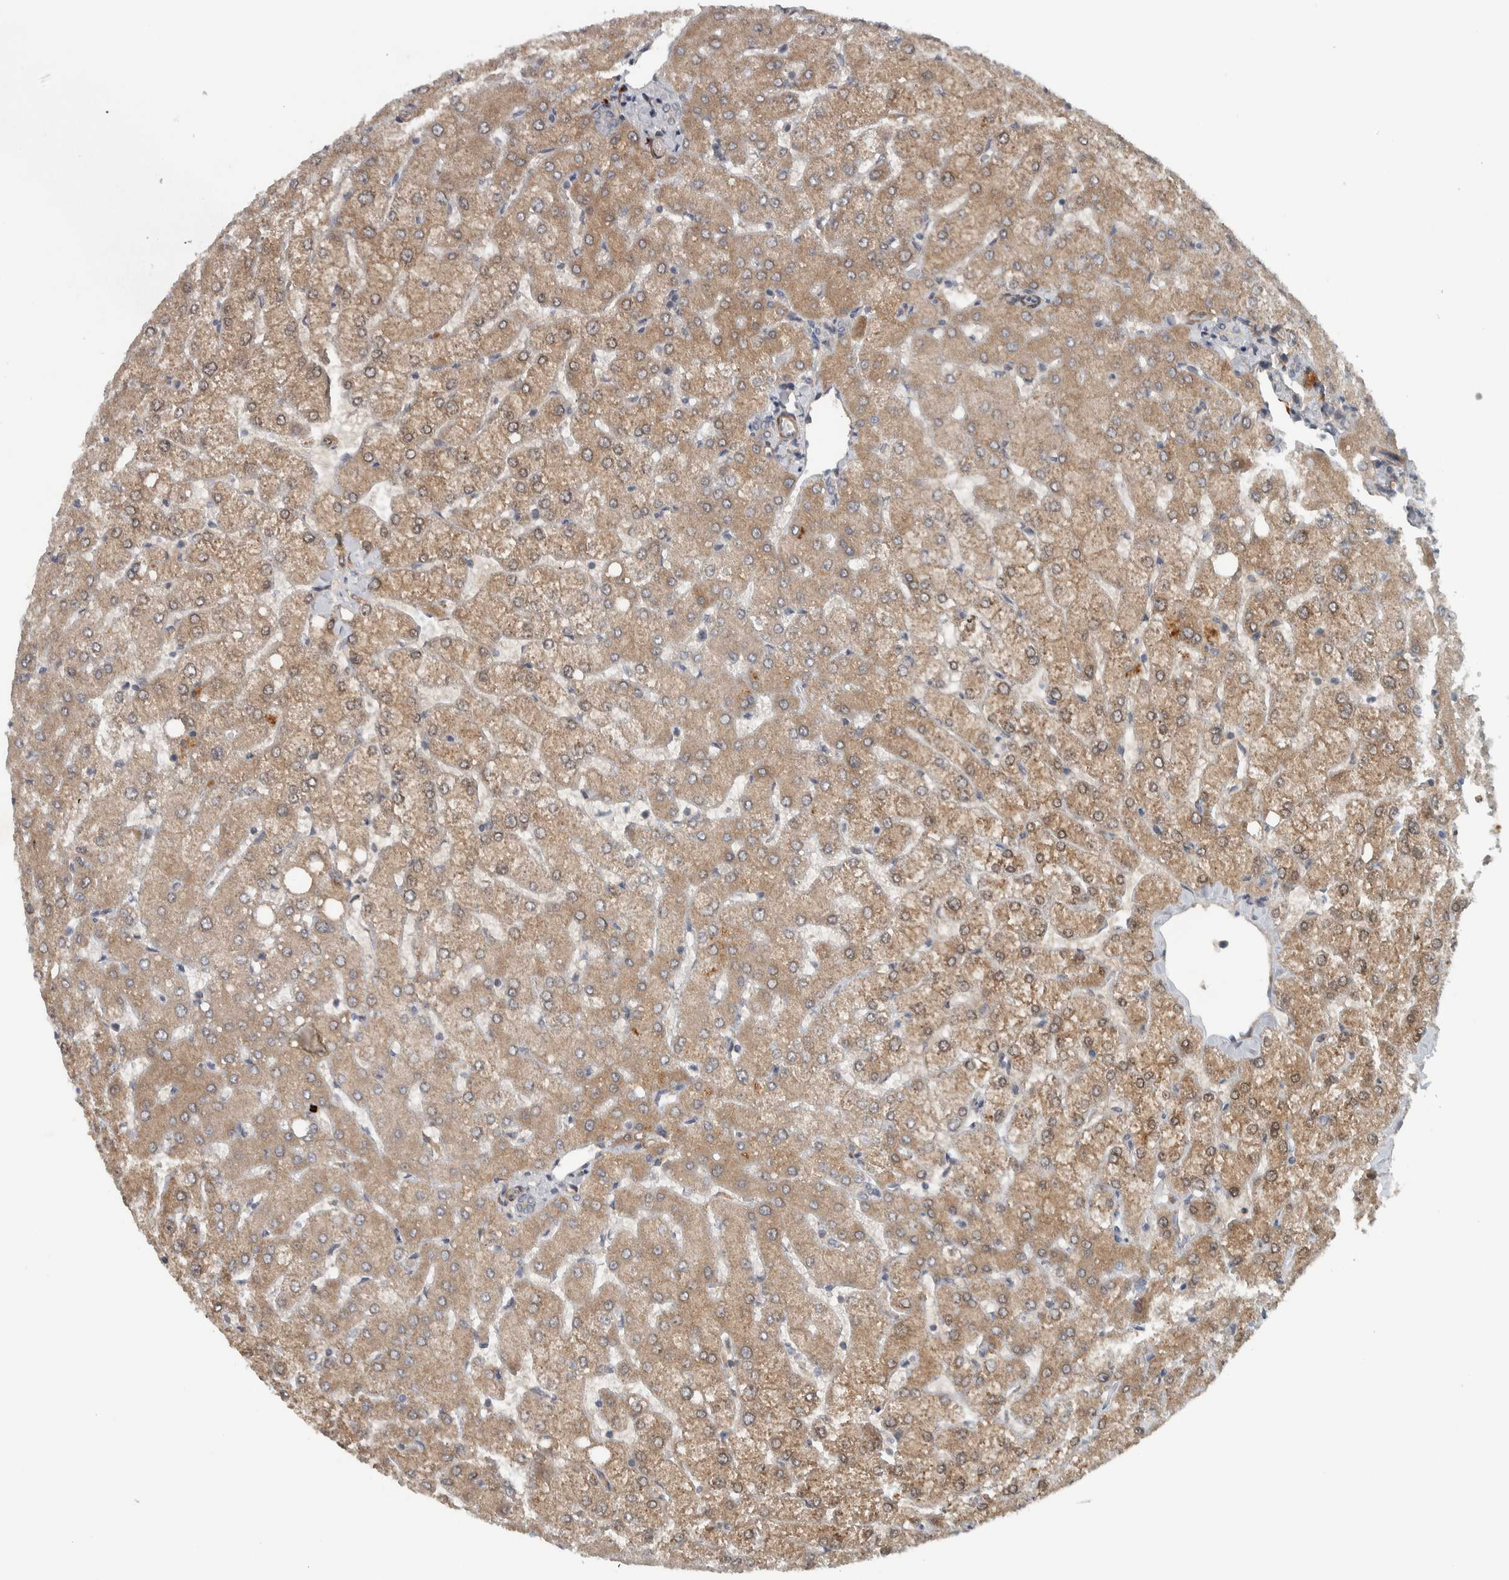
{"staining": {"intensity": "negative", "quantity": "none", "location": "none"}, "tissue": "liver", "cell_type": "Cholangiocytes", "image_type": "normal", "snomed": [{"axis": "morphology", "description": "Normal tissue, NOS"}, {"axis": "topography", "description": "Liver"}], "caption": "This photomicrograph is of benign liver stained with immunohistochemistry to label a protein in brown with the nuclei are counter-stained blue. There is no staining in cholangiocytes. (Immunohistochemistry (ihc), brightfield microscopy, high magnification).", "gene": "LBHD1", "patient": {"sex": "female", "age": 54}}